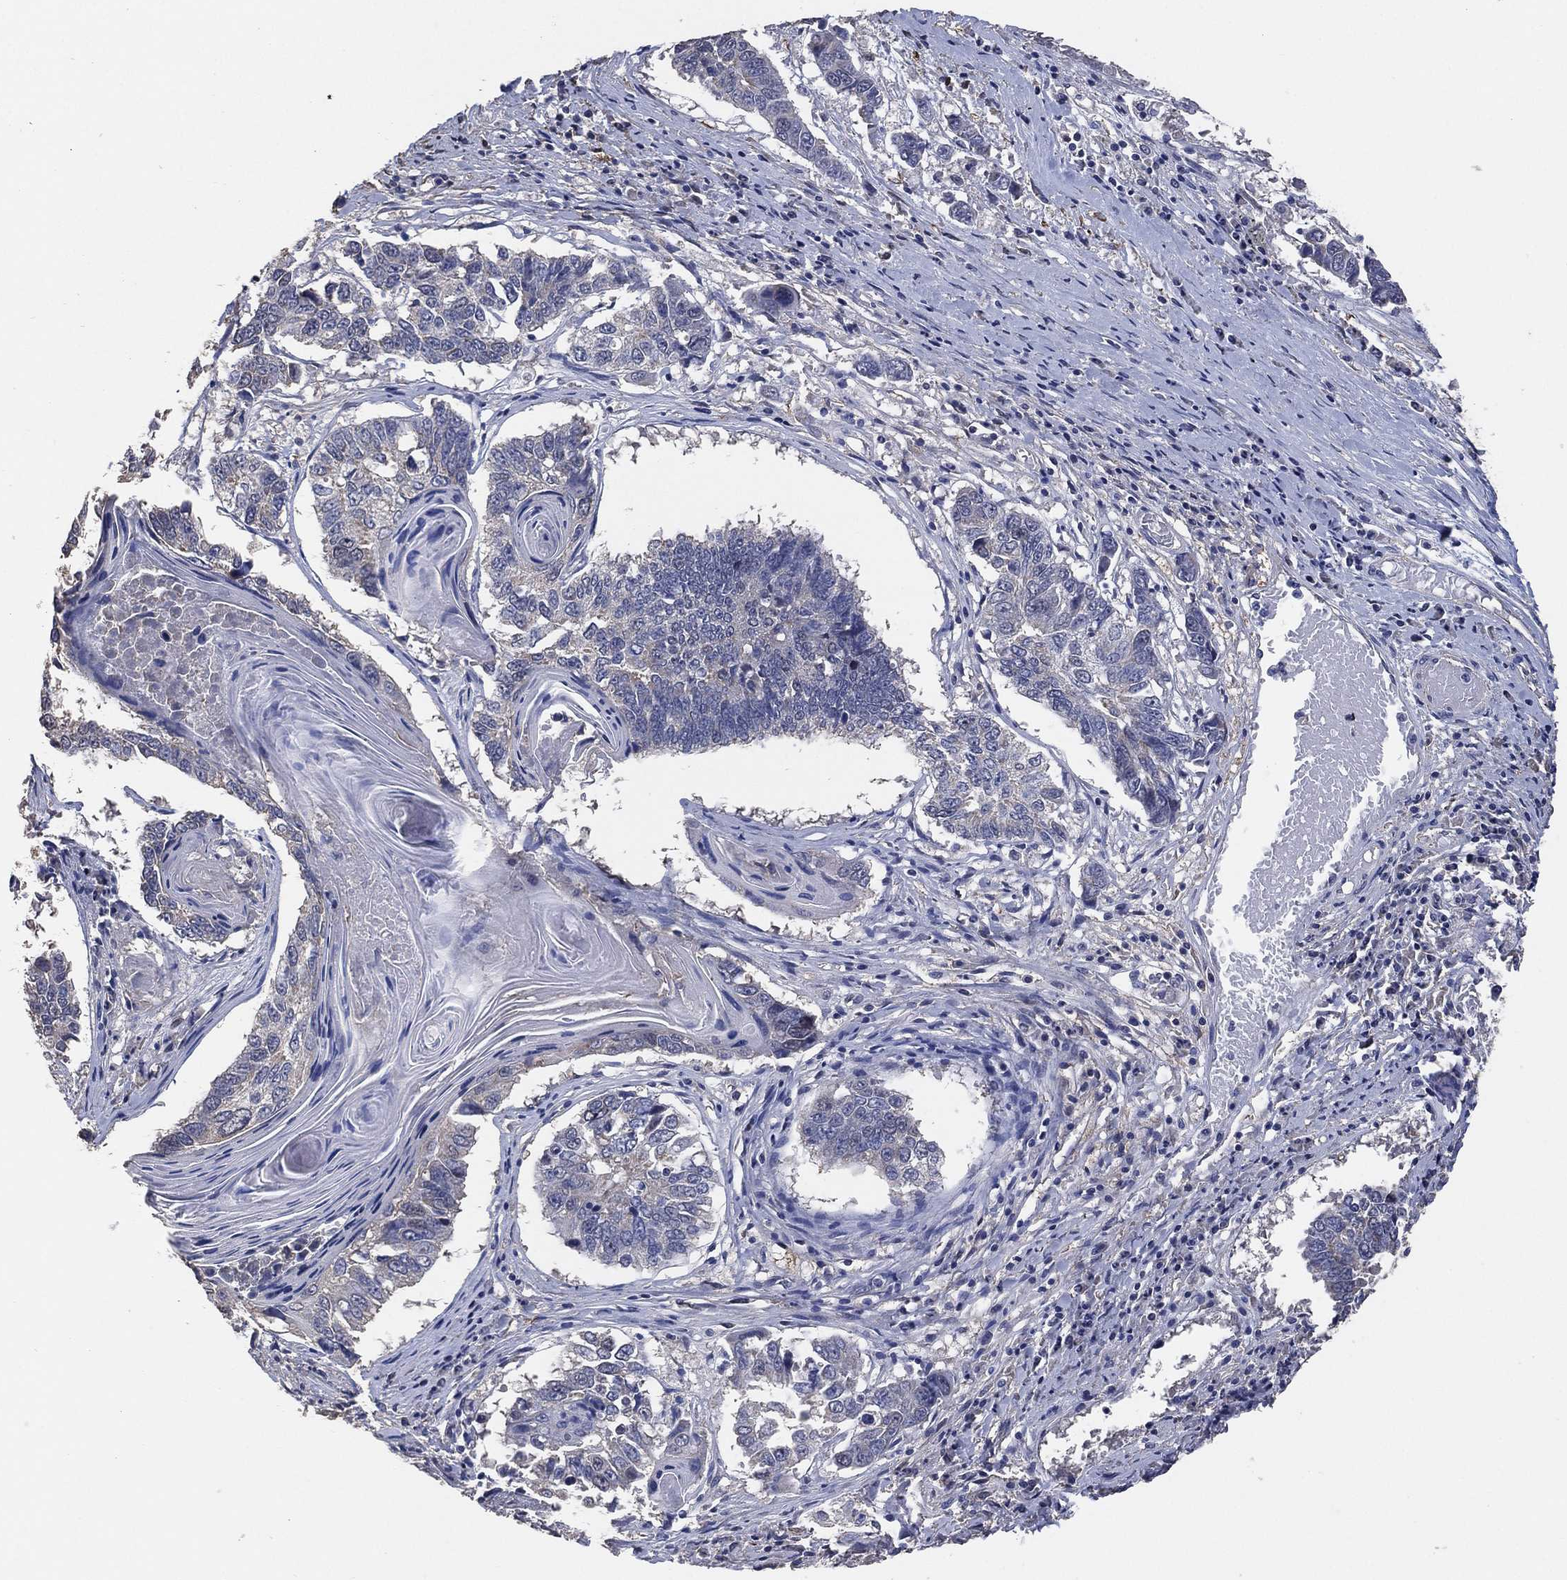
{"staining": {"intensity": "weak", "quantity": "<25%", "location": "nuclear"}, "tissue": "lung cancer", "cell_type": "Tumor cells", "image_type": "cancer", "snomed": [{"axis": "morphology", "description": "Squamous cell carcinoma, NOS"}, {"axis": "topography", "description": "Lung"}], "caption": "DAB immunohistochemical staining of human lung squamous cell carcinoma shows no significant staining in tumor cells. (DAB immunohistochemistry, high magnification).", "gene": "KLK5", "patient": {"sex": "male", "age": 73}}